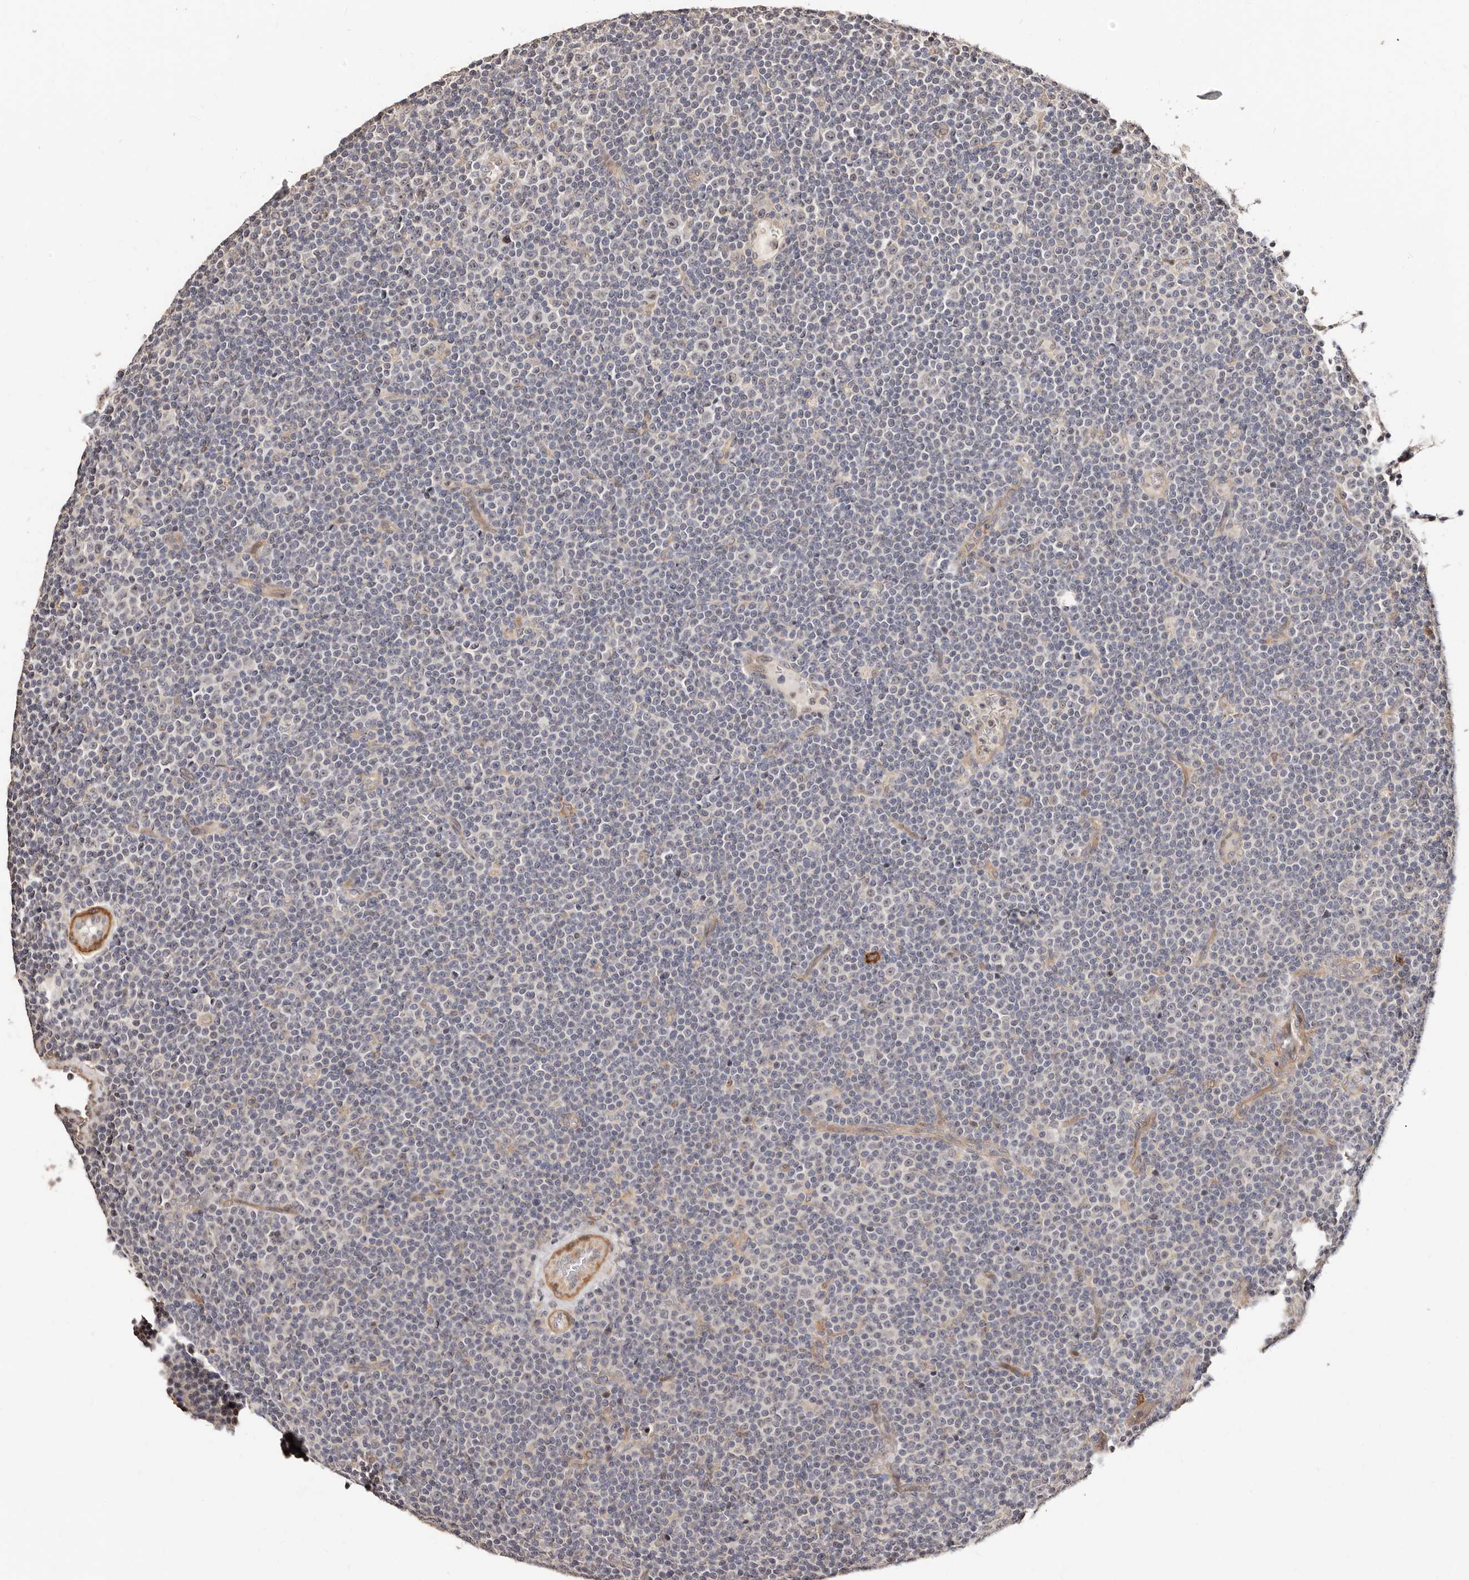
{"staining": {"intensity": "negative", "quantity": "none", "location": "none"}, "tissue": "lymphoma", "cell_type": "Tumor cells", "image_type": "cancer", "snomed": [{"axis": "morphology", "description": "Malignant lymphoma, non-Hodgkin's type, Low grade"}, {"axis": "topography", "description": "Lymph node"}], "caption": "The image demonstrates no staining of tumor cells in lymphoma.", "gene": "APOL6", "patient": {"sex": "female", "age": 67}}